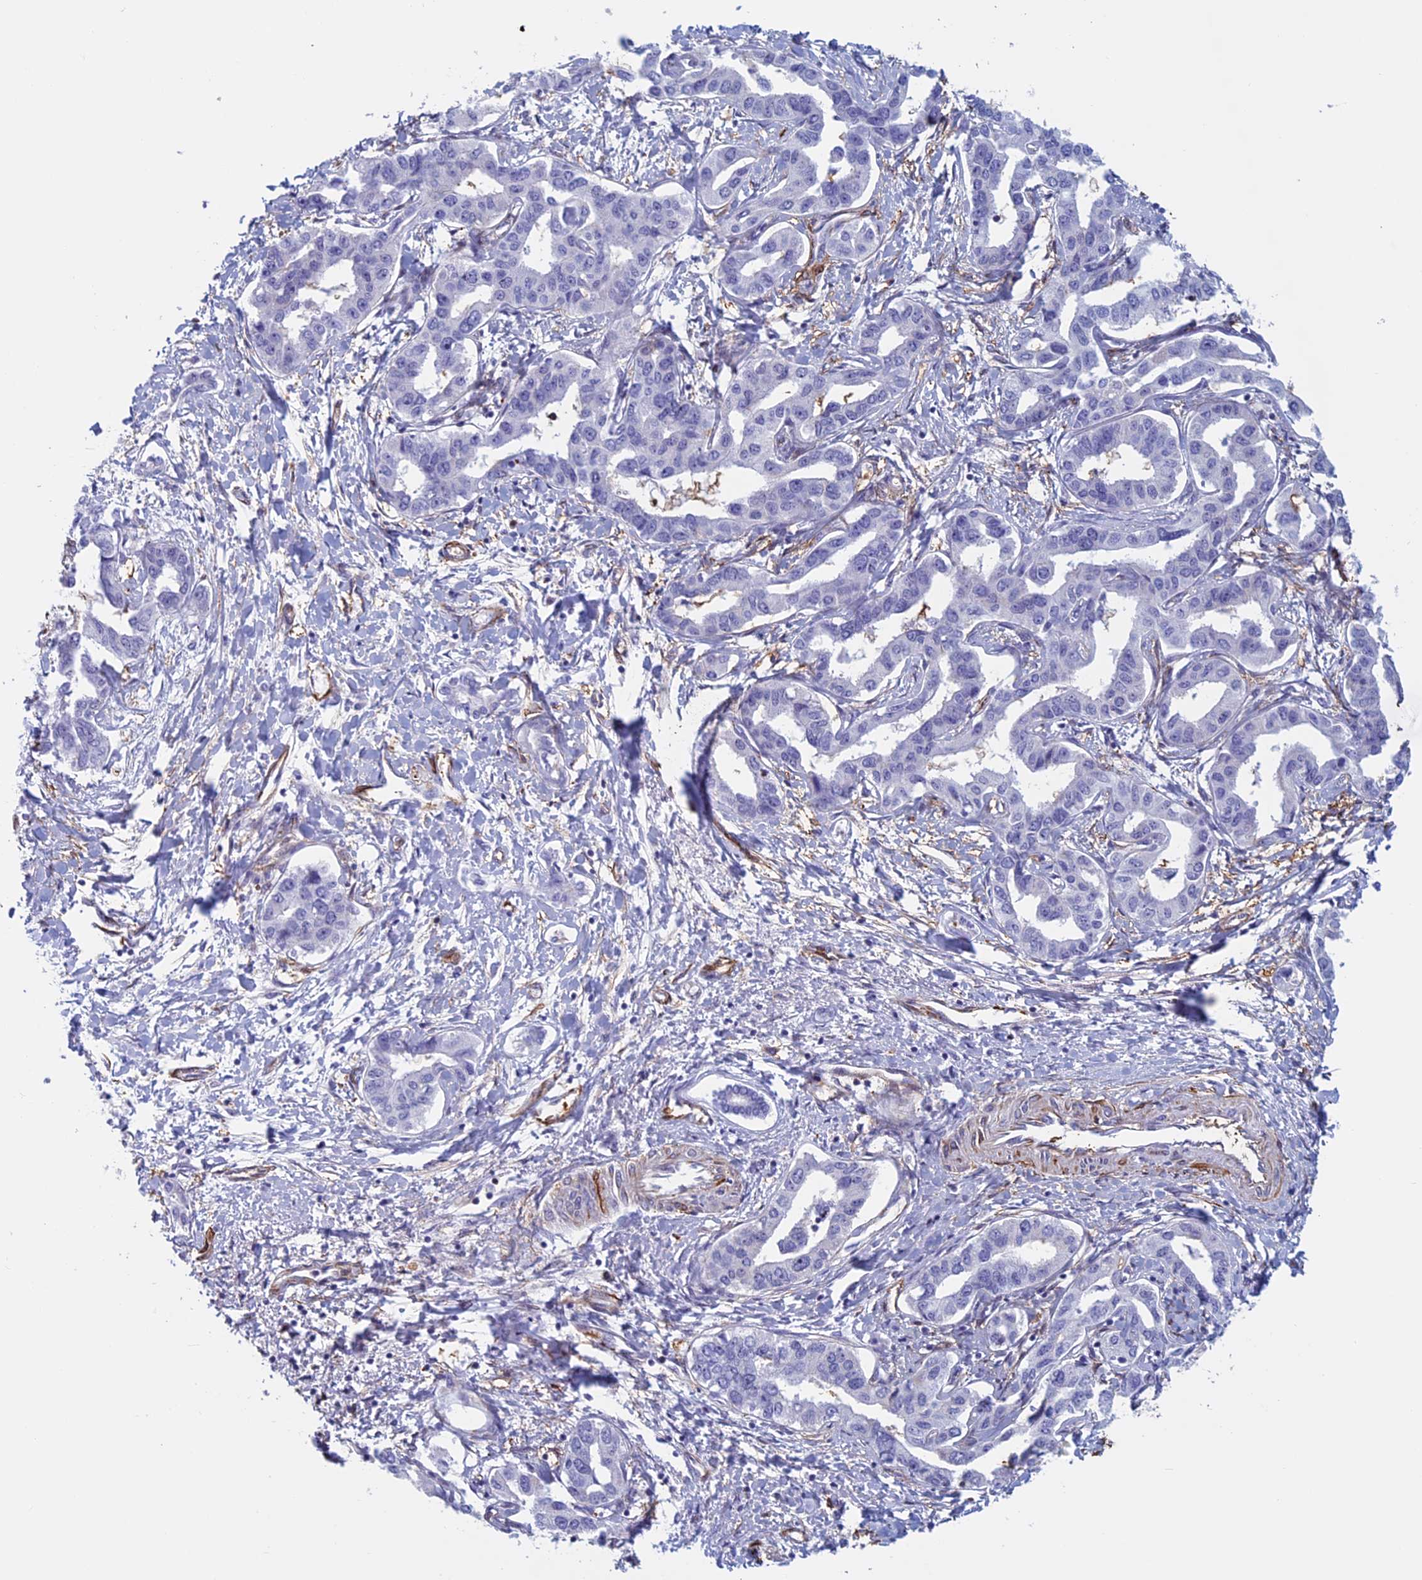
{"staining": {"intensity": "strong", "quantity": "<25%", "location": "cytoplasmic/membranous"}, "tissue": "liver cancer", "cell_type": "Tumor cells", "image_type": "cancer", "snomed": [{"axis": "morphology", "description": "Cholangiocarcinoma"}, {"axis": "topography", "description": "Liver"}], "caption": "Liver cancer (cholangiocarcinoma) stained with DAB (3,3'-diaminobenzidine) IHC demonstrates medium levels of strong cytoplasmic/membranous positivity in about <25% of tumor cells. Using DAB (3,3'-diaminobenzidine) (brown) and hematoxylin (blue) stains, captured at high magnification using brightfield microscopy.", "gene": "ANGPTL2", "patient": {"sex": "male", "age": 59}}